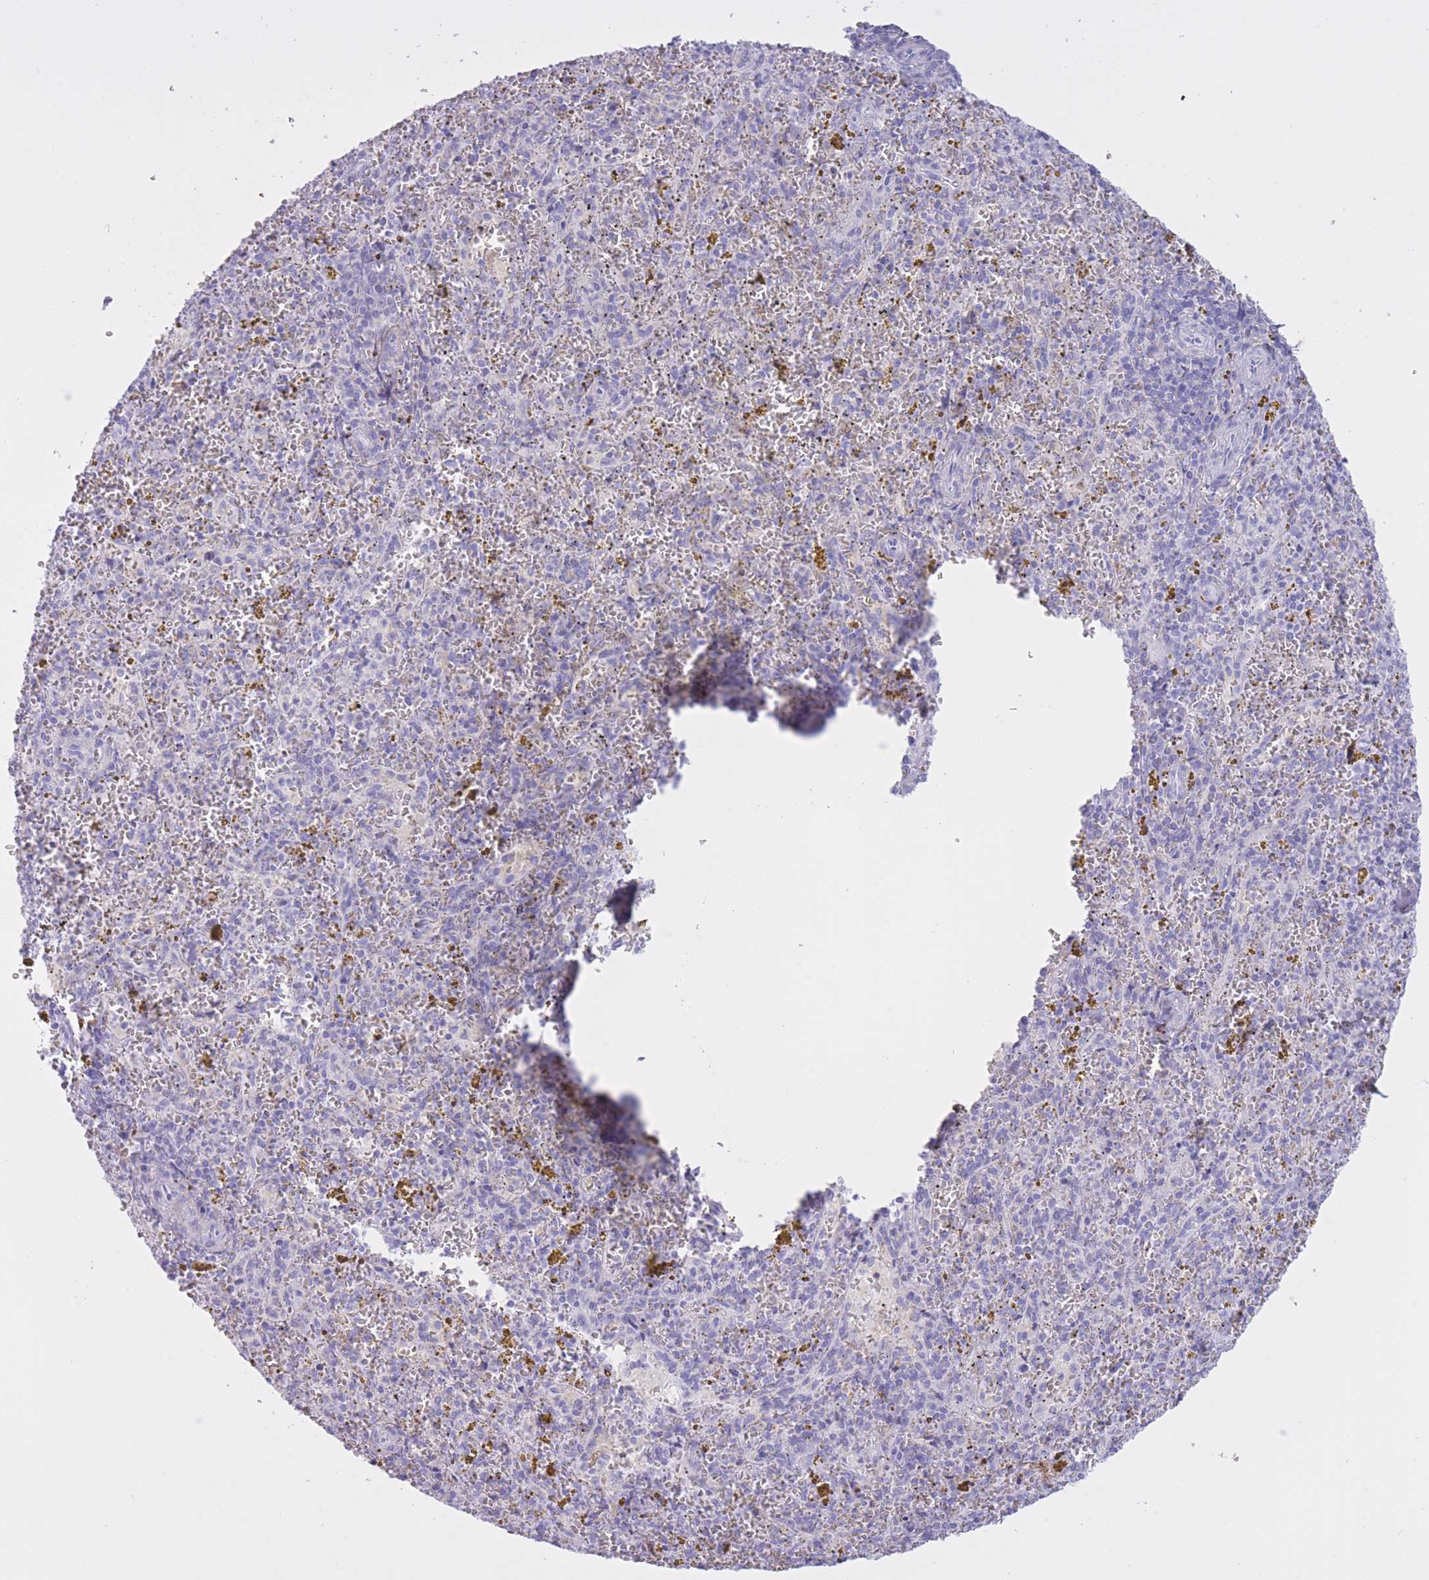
{"staining": {"intensity": "negative", "quantity": "none", "location": "none"}, "tissue": "spleen", "cell_type": "Cells in red pulp", "image_type": "normal", "snomed": [{"axis": "morphology", "description": "Normal tissue, NOS"}, {"axis": "topography", "description": "Spleen"}], "caption": "Spleen stained for a protein using IHC displays no positivity cells in red pulp.", "gene": "AP3S1", "patient": {"sex": "male", "age": 57}}